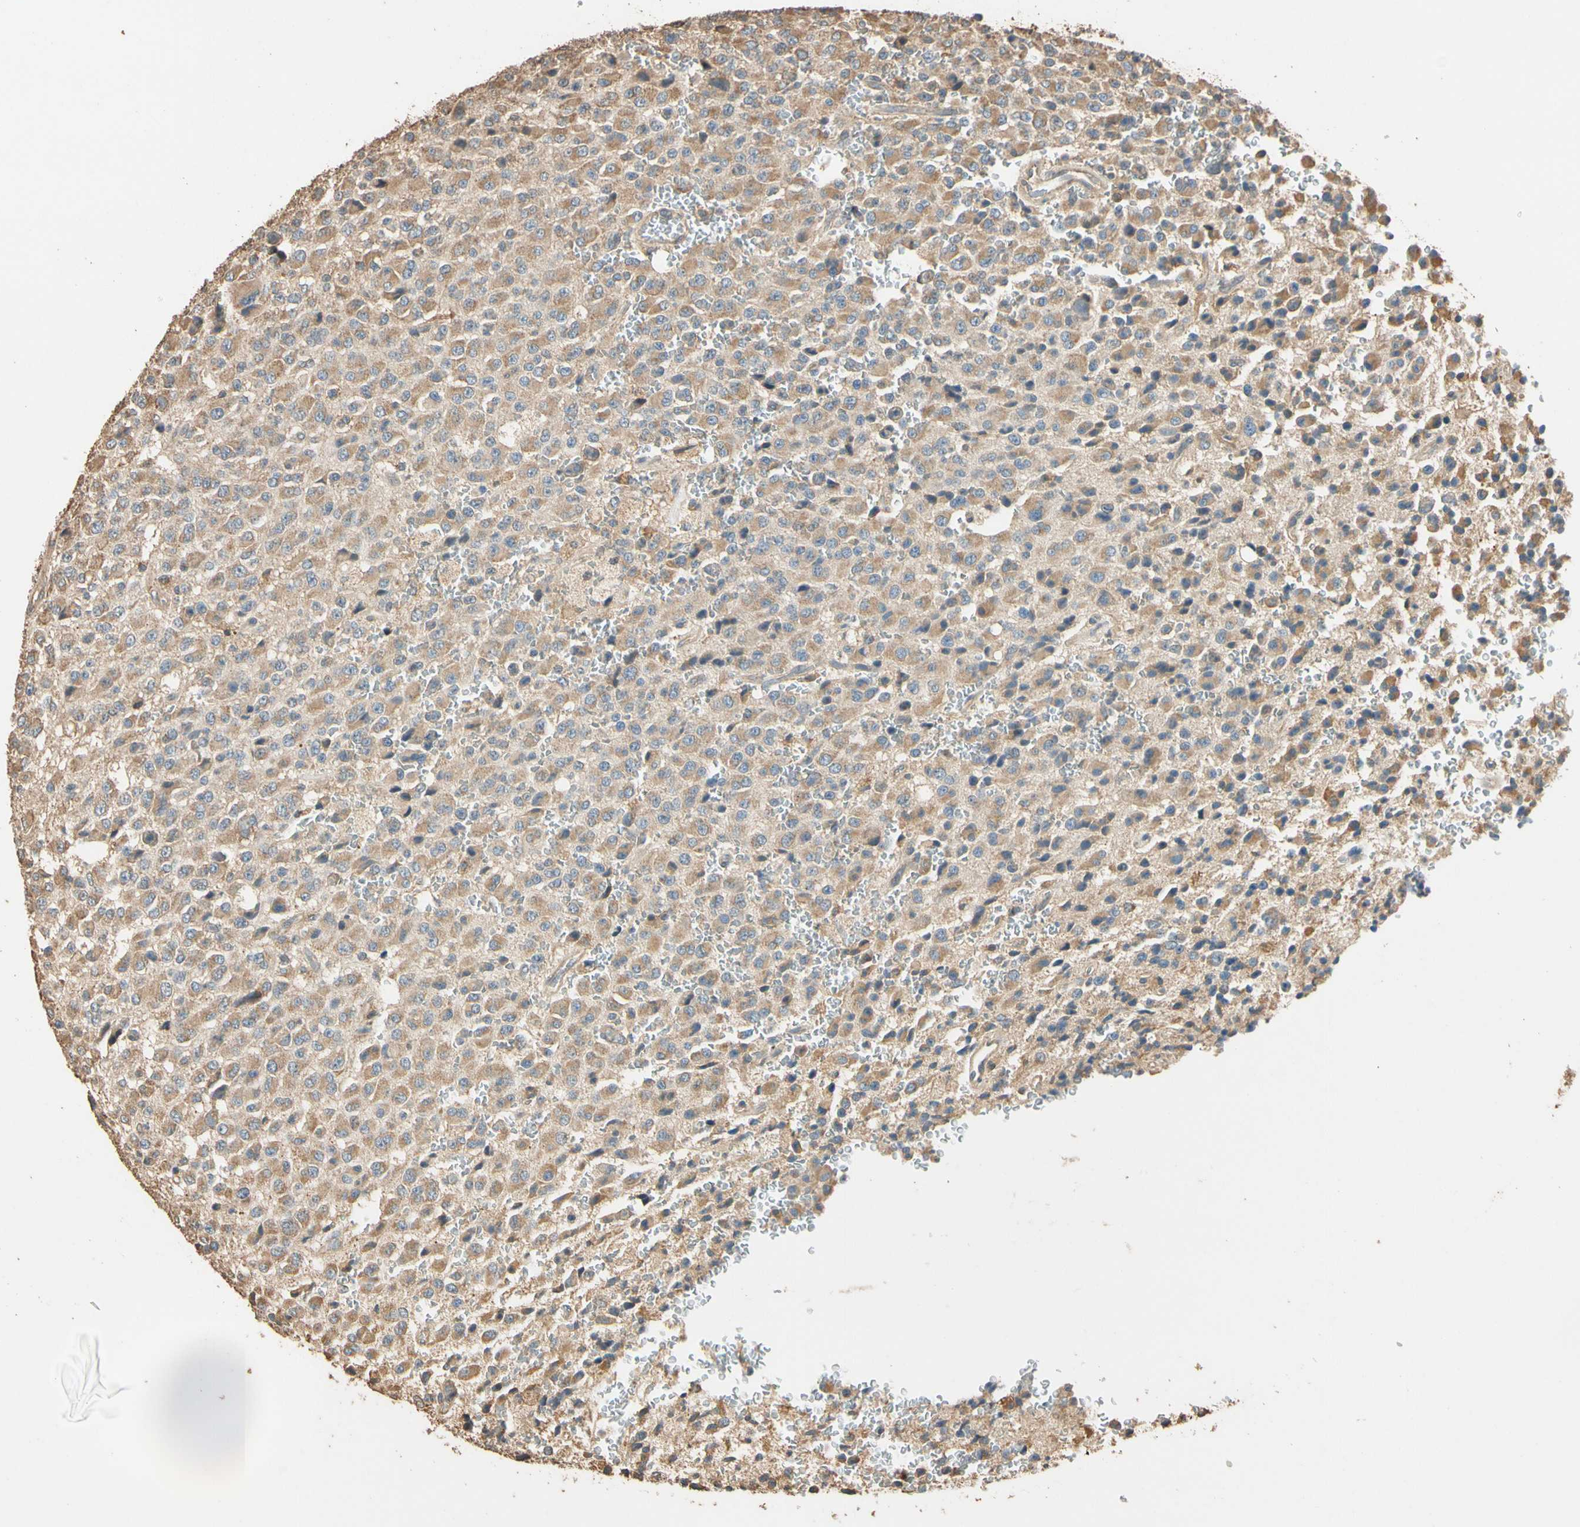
{"staining": {"intensity": "moderate", "quantity": ">75%", "location": "cytoplasmic/membranous"}, "tissue": "glioma", "cell_type": "Tumor cells", "image_type": "cancer", "snomed": [{"axis": "morphology", "description": "Glioma, malignant, High grade"}, {"axis": "topography", "description": "pancreas cauda"}], "caption": "Protein analysis of glioma tissue reveals moderate cytoplasmic/membranous positivity in about >75% of tumor cells.", "gene": "STX18", "patient": {"sex": "male", "age": 60}}